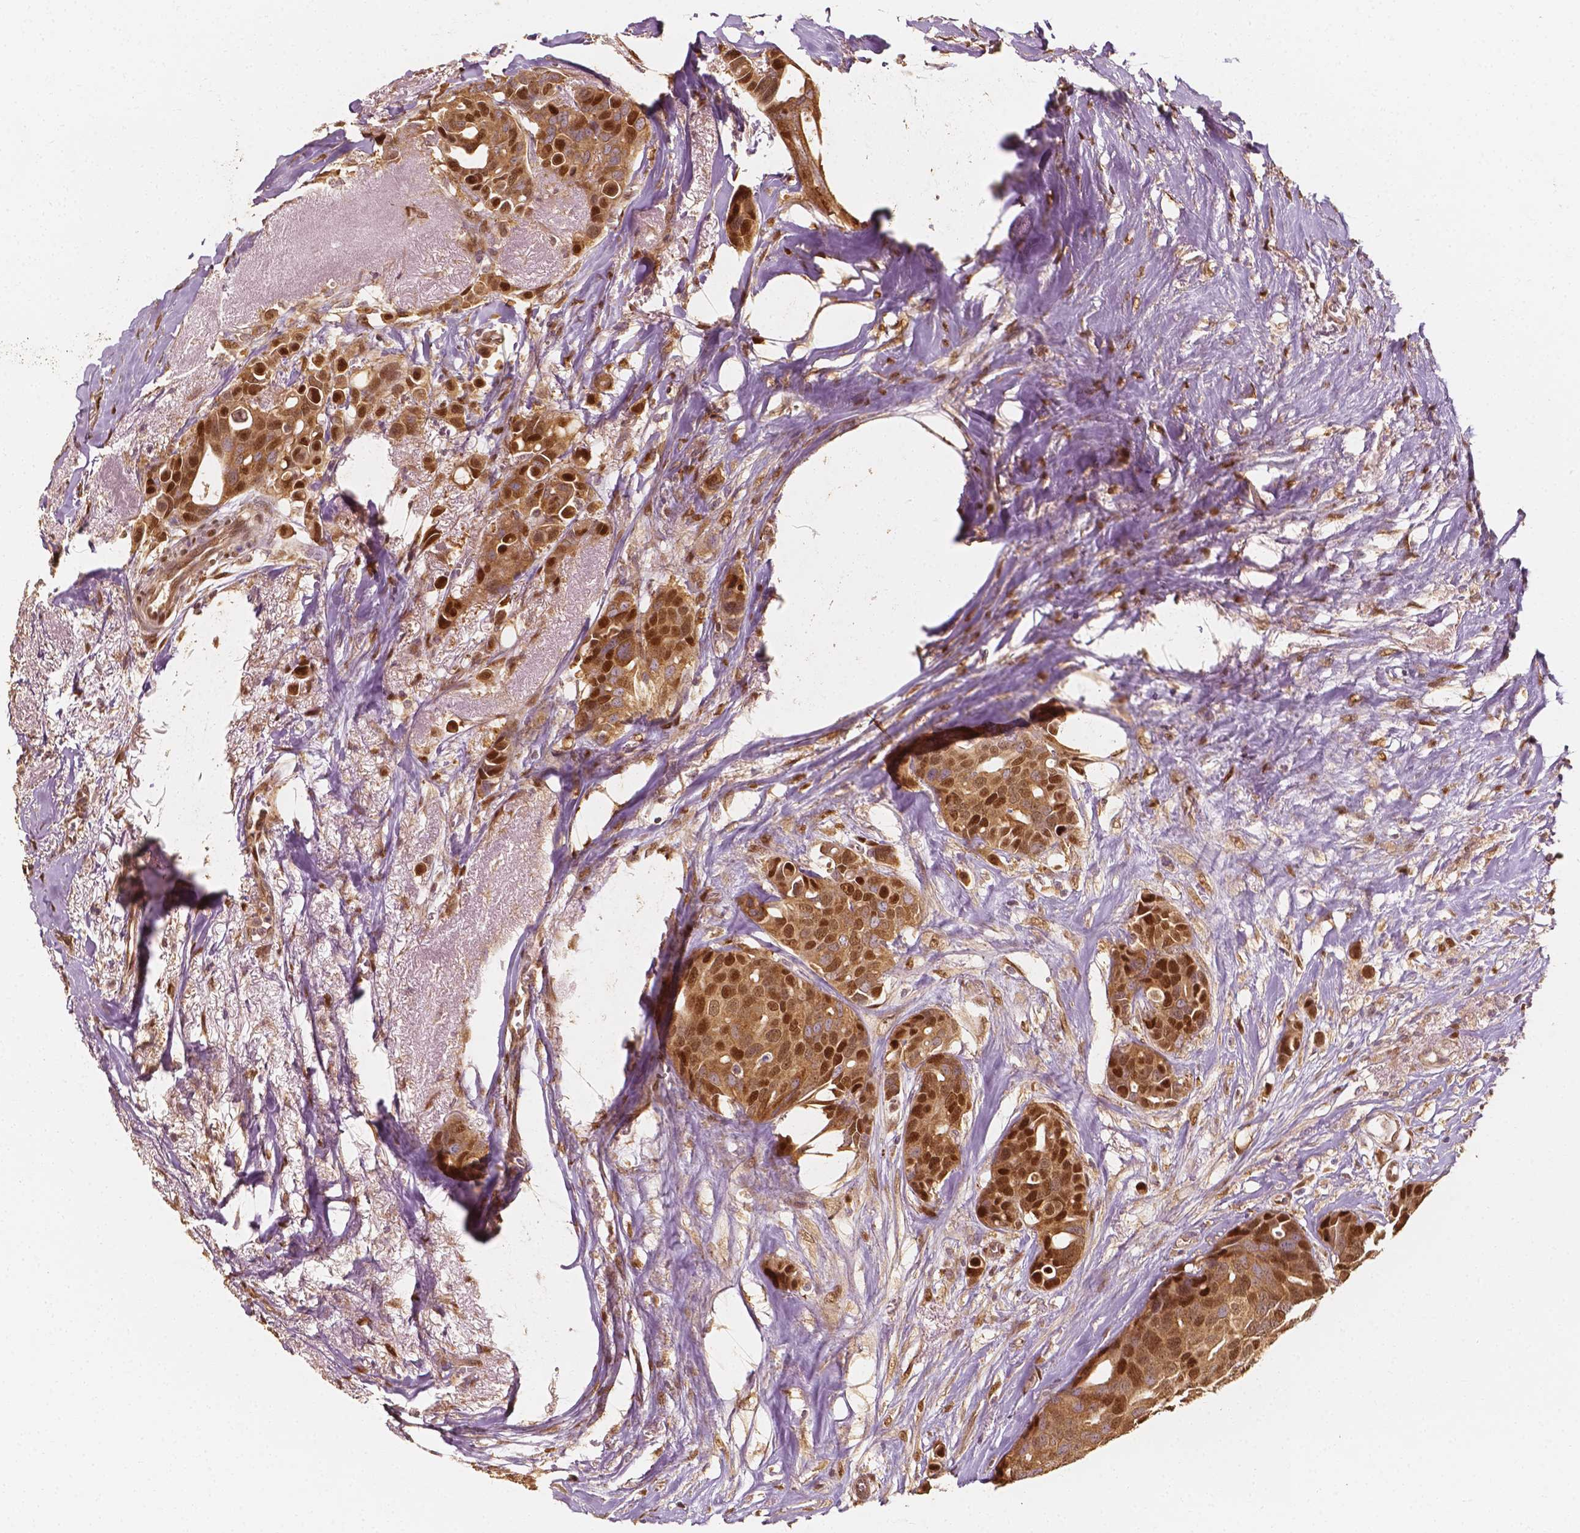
{"staining": {"intensity": "moderate", "quantity": "25%-75%", "location": "cytoplasmic/membranous,nuclear"}, "tissue": "breast cancer", "cell_type": "Tumor cells", "image_type": "cancer", "snomed": [{"axis": "morphology", "description": "Duct carcinoma"}, {"axis": "topography", "description": "Breast"}], "caption": "High-magnification brightfield microscopy of invasive ductal carcinoma (breast) stained with DAB (3,3'-diaminobenzidine) (brown) and counterstained with hematoxylin (blue). tumor cells exhibit moderate cytoplasmic/membranous and nuclear staining is identified in approximately25%-75% of cells.", "gene": "TBC1D17", "patient": {"sex": "female", "age": 54}}